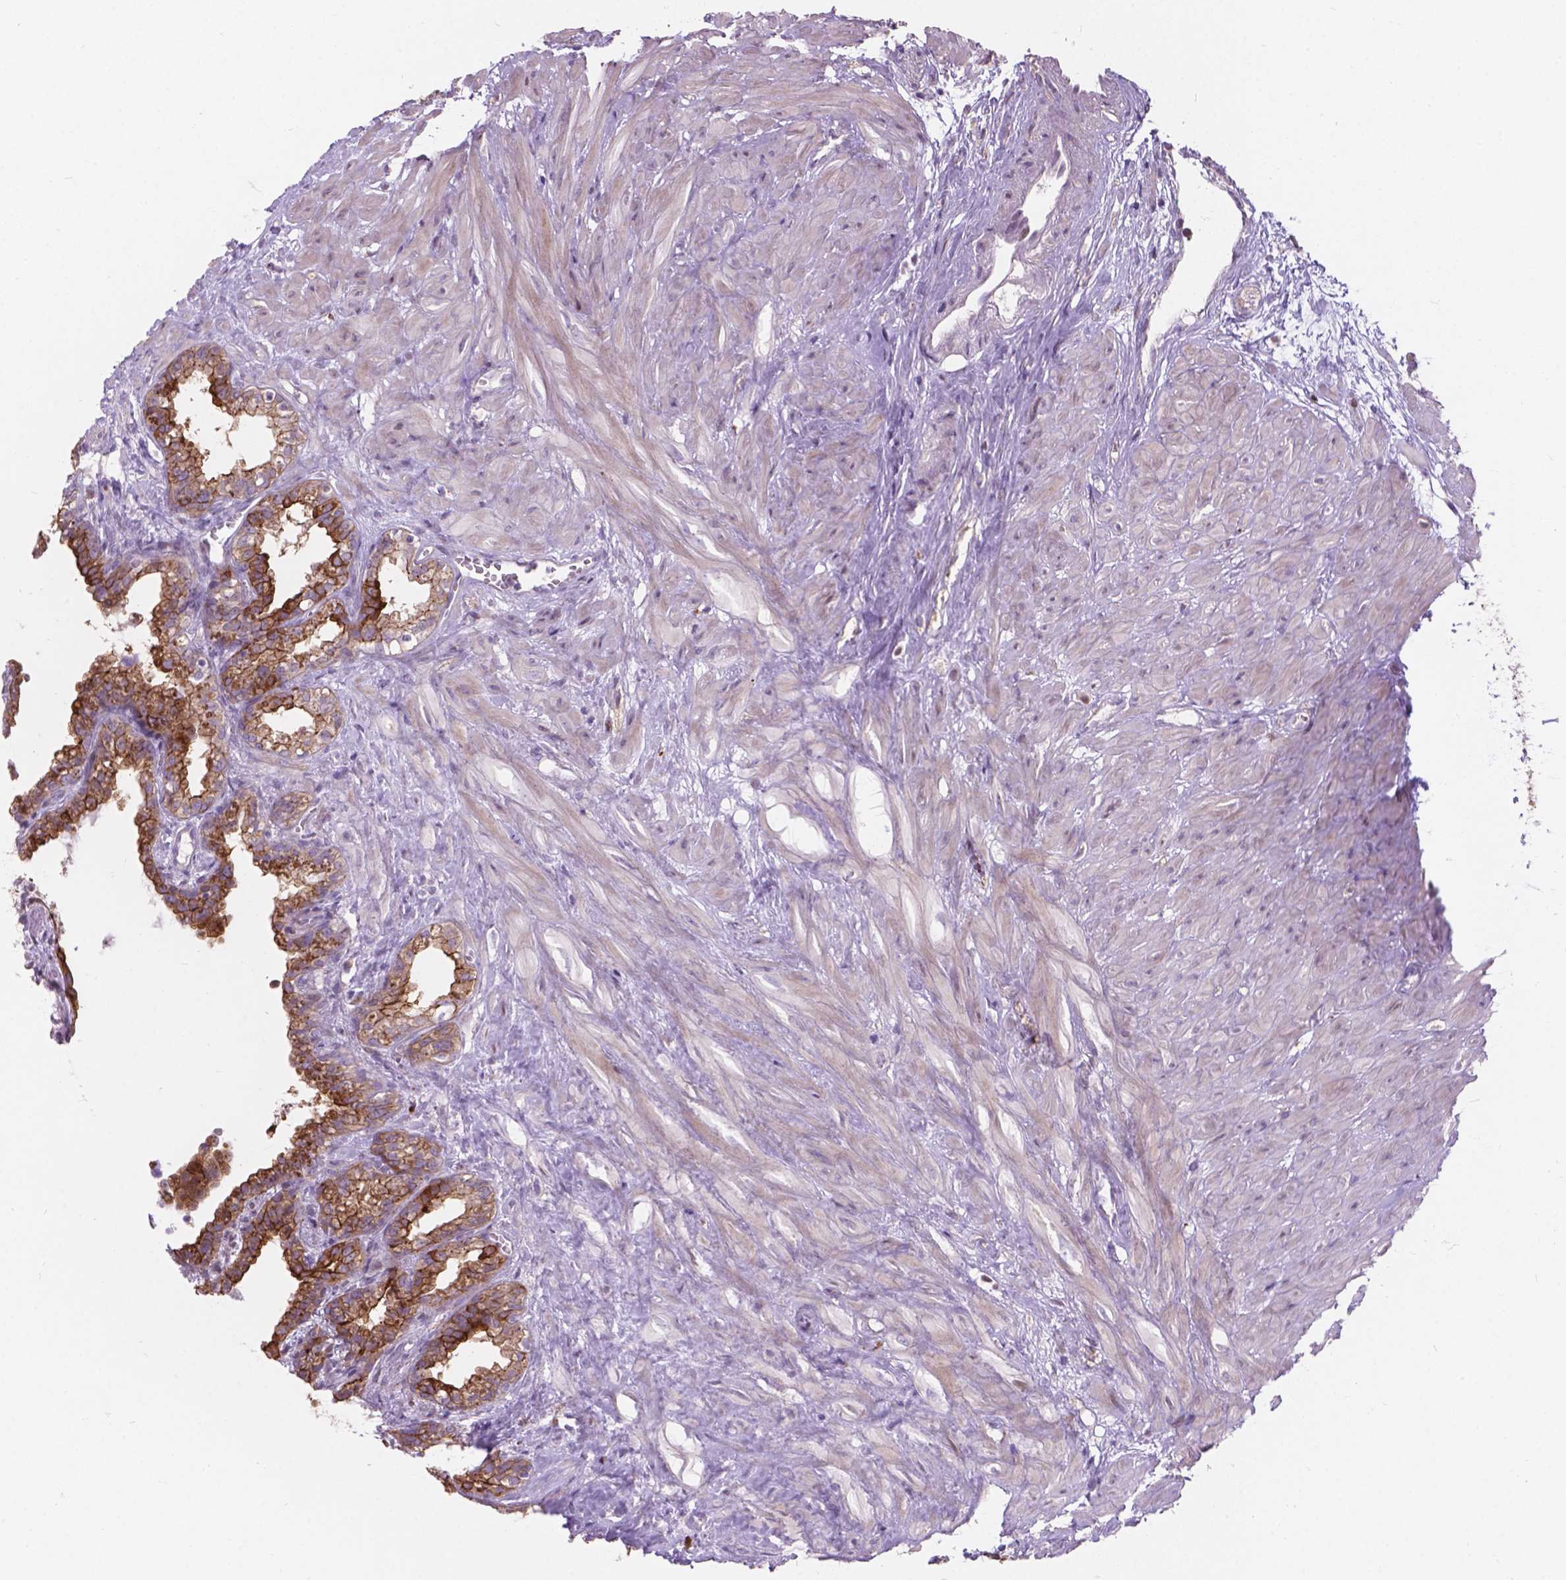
{"staining": {"intensity": "moderate", "quantity": "25%-75%", "location": "cytoplasmic/membranous"}, "tissue": "seminal vesicle", "cell_type": "Glandular cells", "image_type": "normal", "snomed": [{"axis": "morphology", "description": "Normal tissue, NOS"}, {"axis": "morphology", "description": "Urothelial carcinoma, NOS"}, {"axis": "topography", "description": "Urinary bladder"}, {"axis": "topography", "description": "Seminal veicle"}], "caption": "IHC (DAB (3,3'-diaminobenzidine)) staining of normal seminal vesicle reveals moderate cytoplasmic/membranous protein staining in approximately 25%-75% of glandular cells.", "gene": "MYH14", "patient": {"sex": "male", "age": 76}}